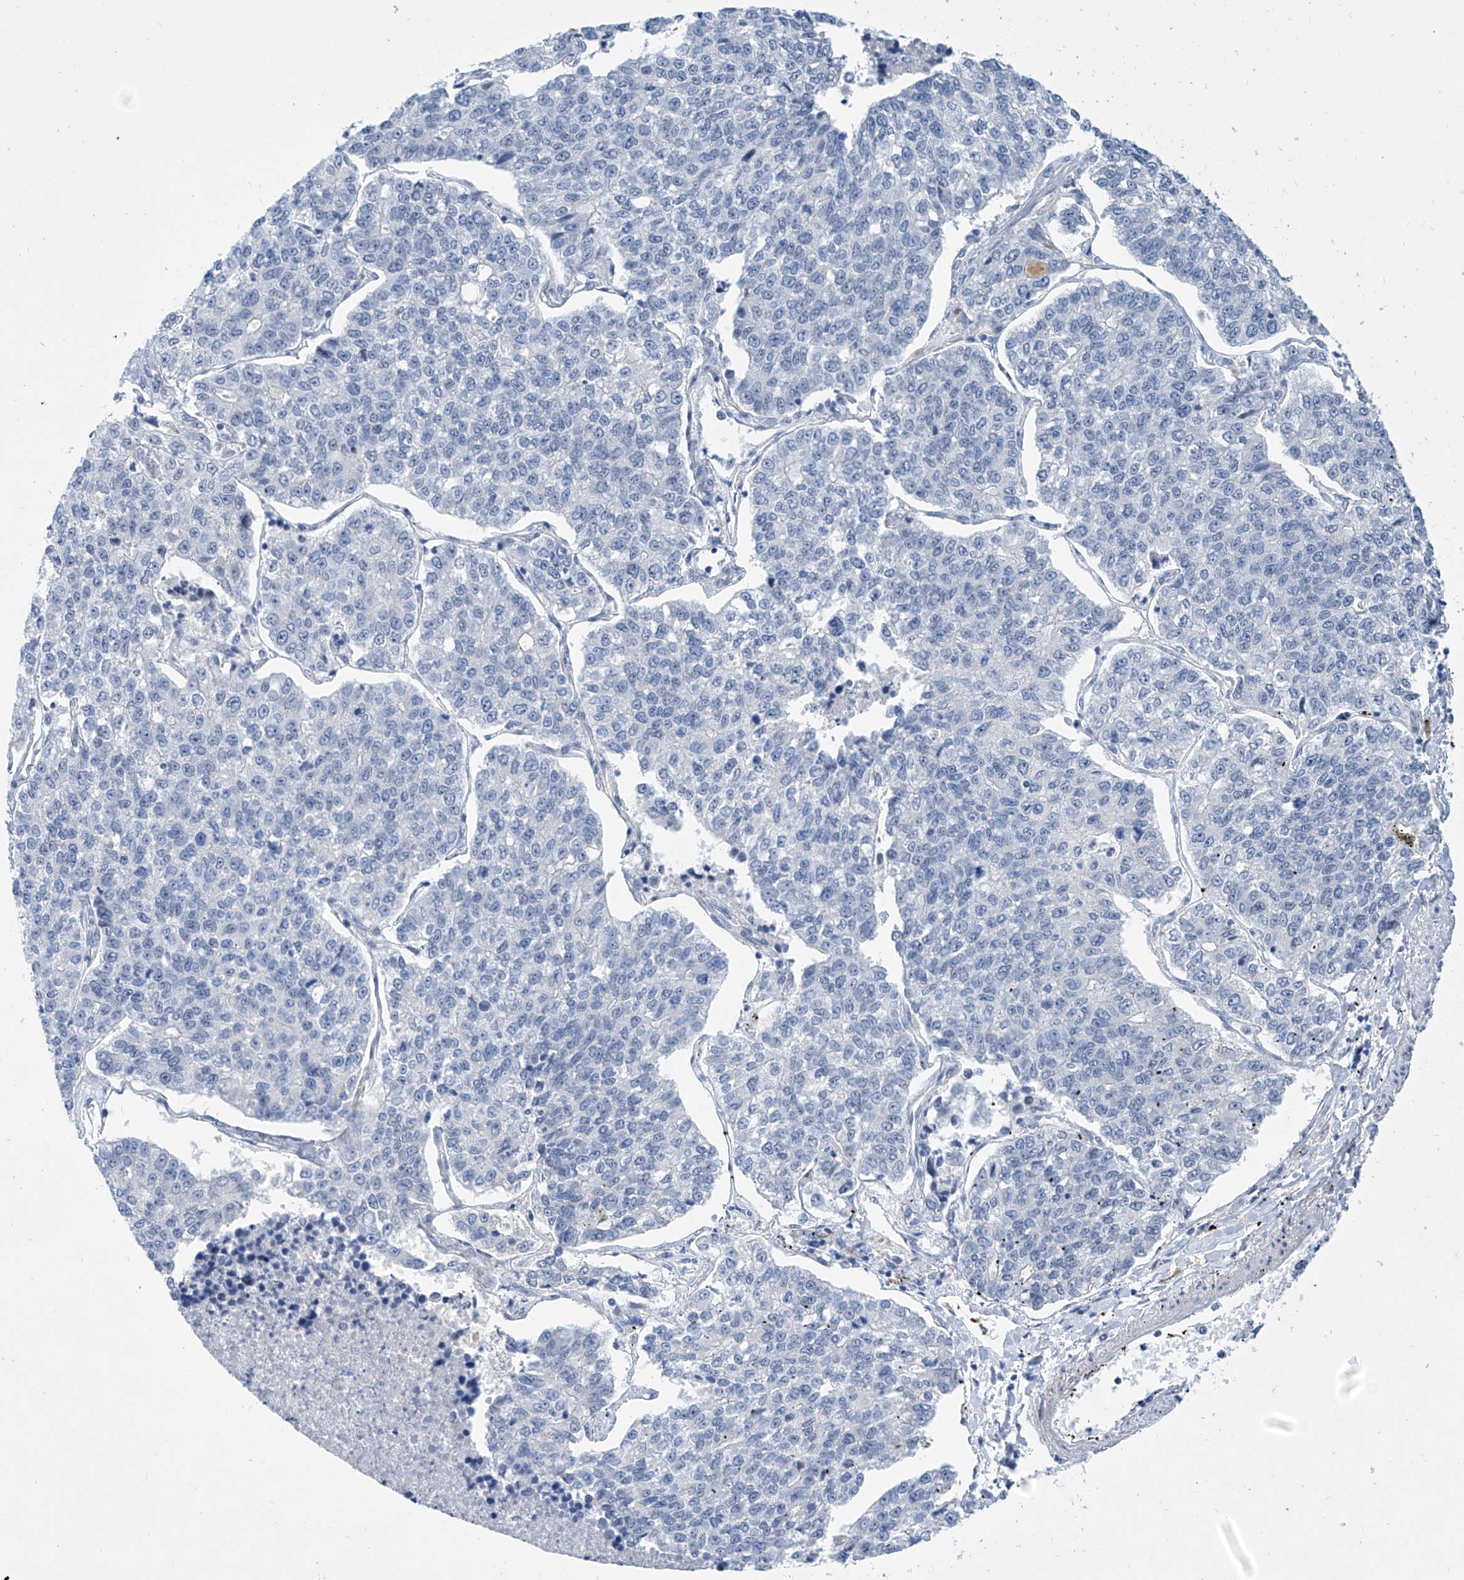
{"staining": {"intensity": "negative", "quantity": "none", "location": "none"}, "tissue": "lung cancer", "cell_type": "Tumor cells", "image_type": "cancer", "snomed": [{"axis": "morphology", "description": "Adenocarcinoma, NOS"}, {"axis": "topography", "description": "Lung"}], "caption": "Immunohistochemistry (IHC) of human lung cancer exhibits no expression in tumor cells.", "gene": "BPTF", "patient": {"sex": "male", "age": 49}}